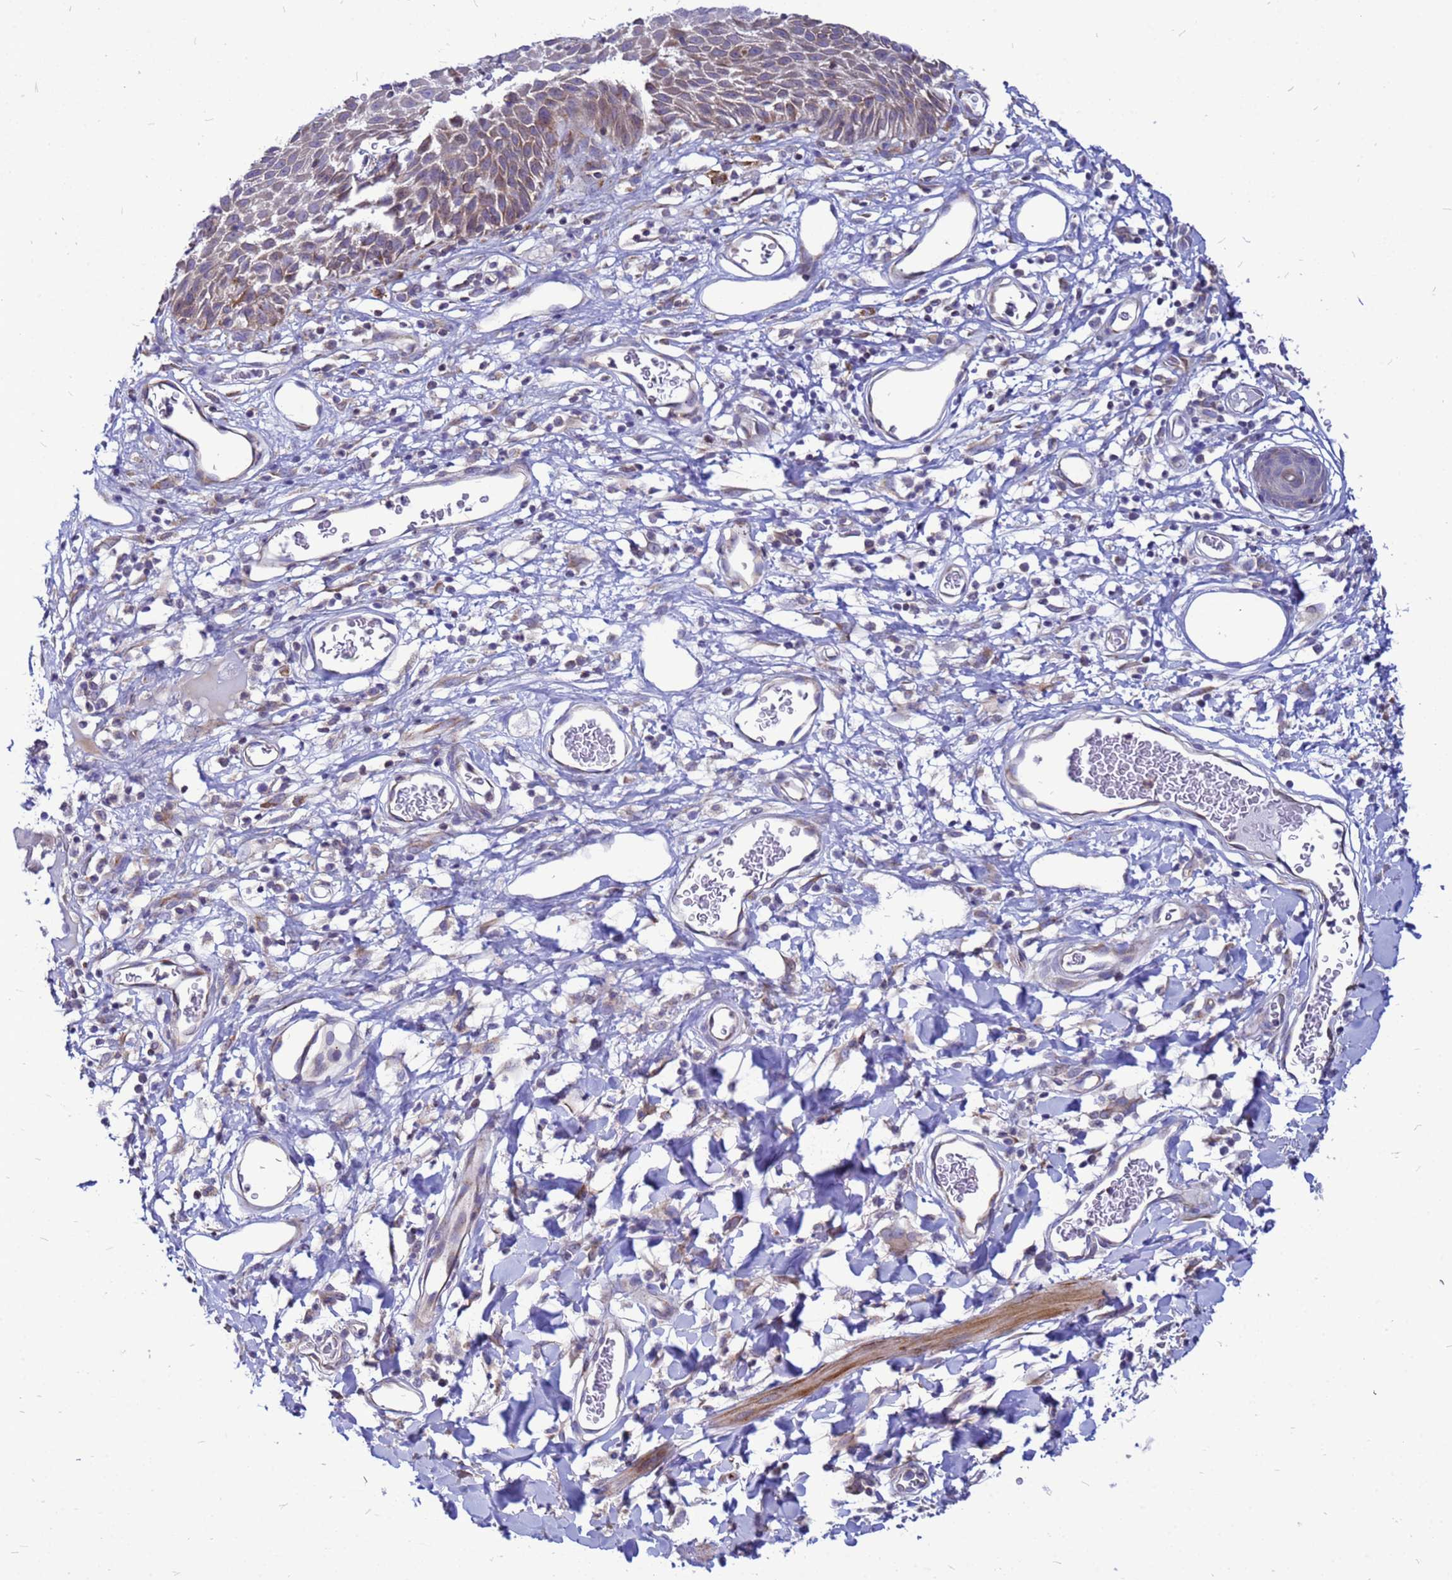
{"staining": {"intensity": "moderate", "quantity": ">75%", "location": "cytoplasmic/membranous"}, "tissue": "skin", "cell_type": "Epidermal cells", "image_type": "normal", "snomed": [{"axis": "morphology", "description": "Normal tissue, NOS"}, {"axis": "topography", "description": "Vulva"}], "caption": "Brown immunohistochemical staining in normal human skin demonstrates moderate cytoplasmic/membranous staining in approximately >75% of epidermal cells. (DAB (3,3'-diaminobenzidine) = brown stain, brightfield microscopy at high magnification).", "gene": "FHIP1A", "patient": {"sex": "female", "age": 68}}